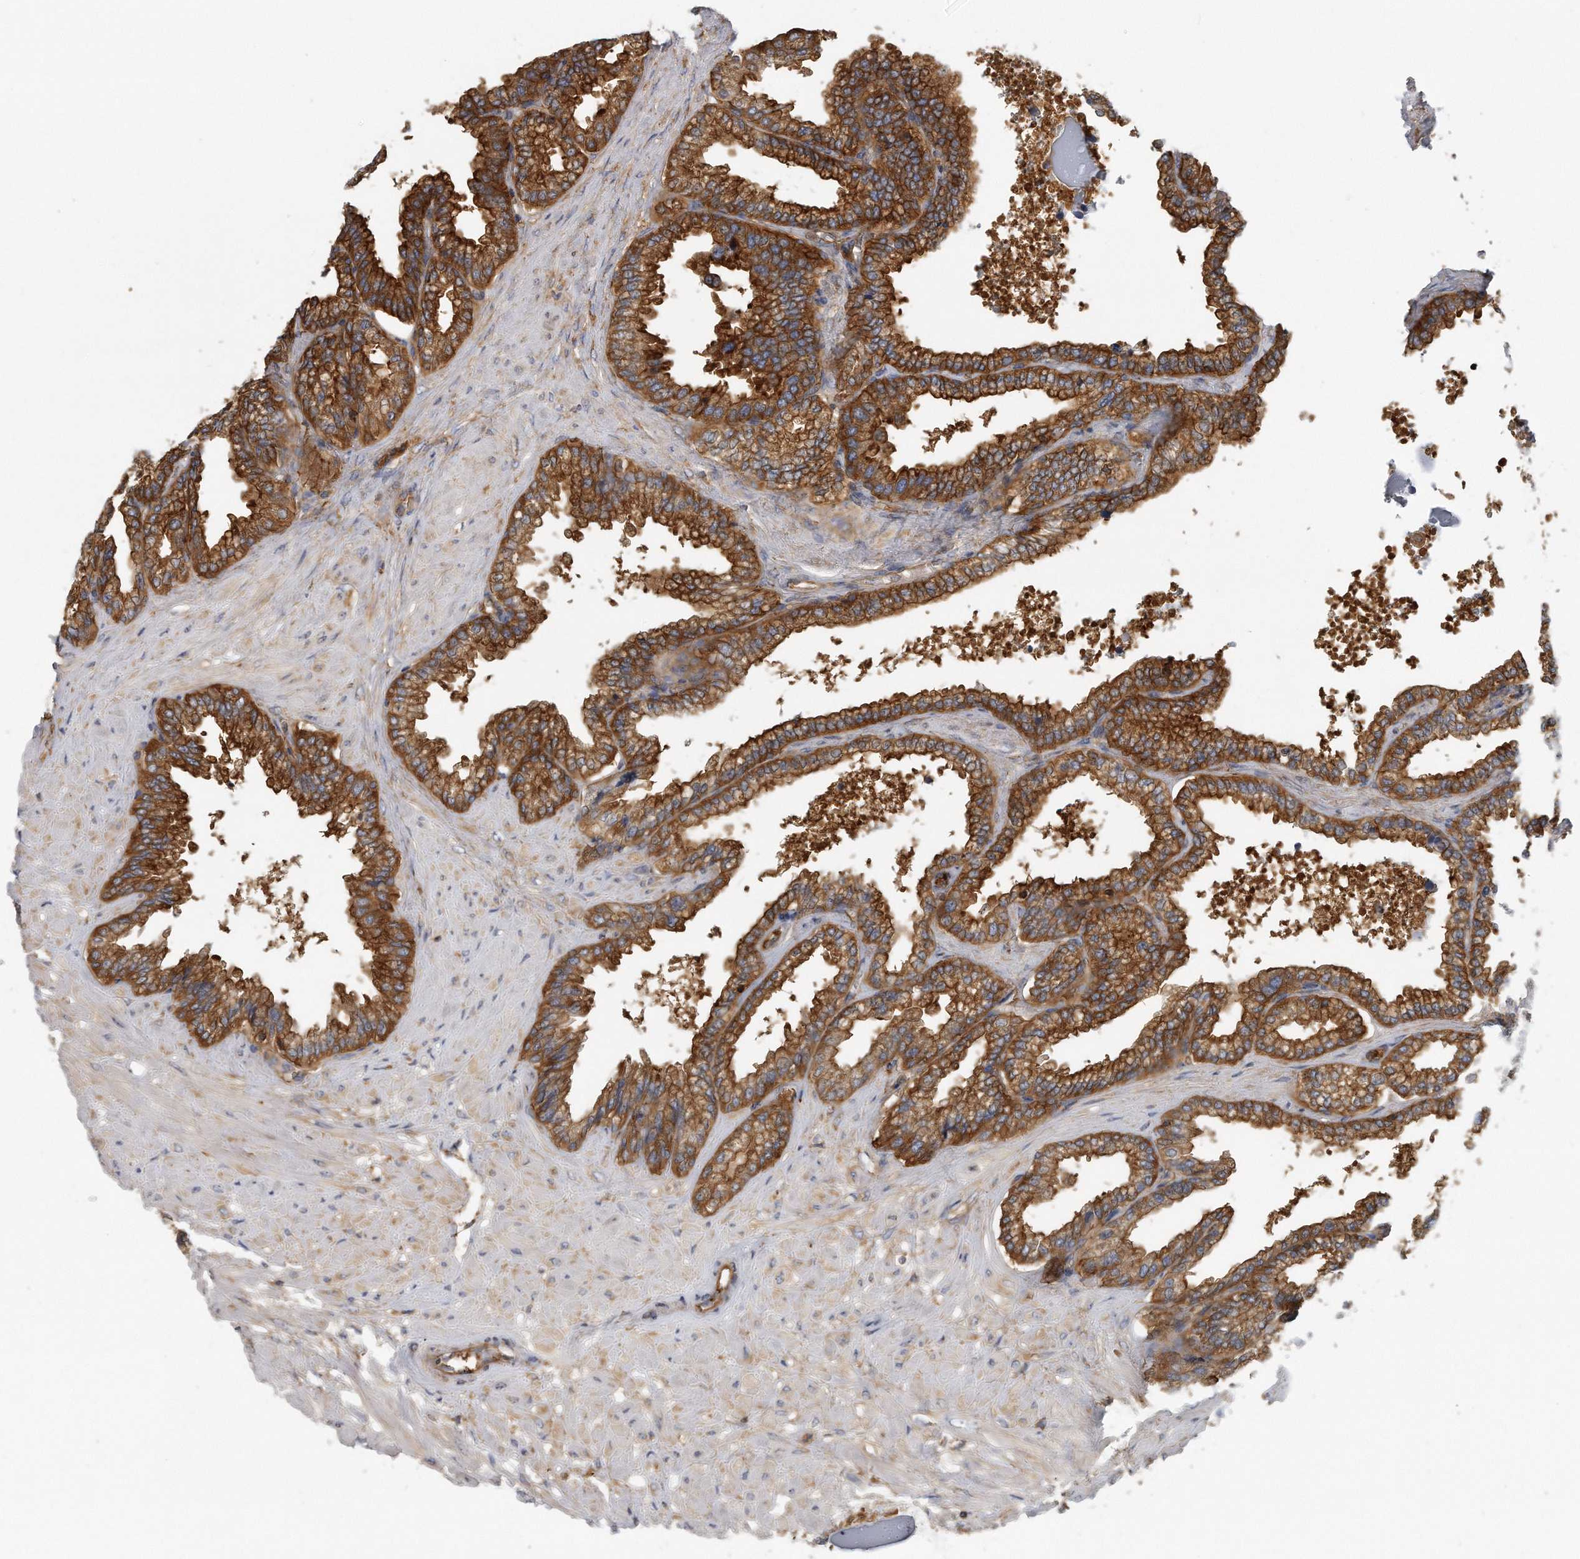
{"staining": {"intensity": "strong", "quantity": ">75%", "location": "cytoplasmic/membranous"}, "tissue": "seminal vesicle", "cell_type": "Glandular cells", "image_type": "normal", "snomed": [{"axis": "morphology", "description": "Normal tissue, NOS"}, {"axis": "topography", "description": "Seminal veicle"}], "caption": "Brown immunohistochemical staining in normal human seminal vesicle displays strong cytoplasmic/membranous staining in about >75% of glandular cells.", "gene": "EIF3I", "patient": {"sex": "male", "age": 46}}